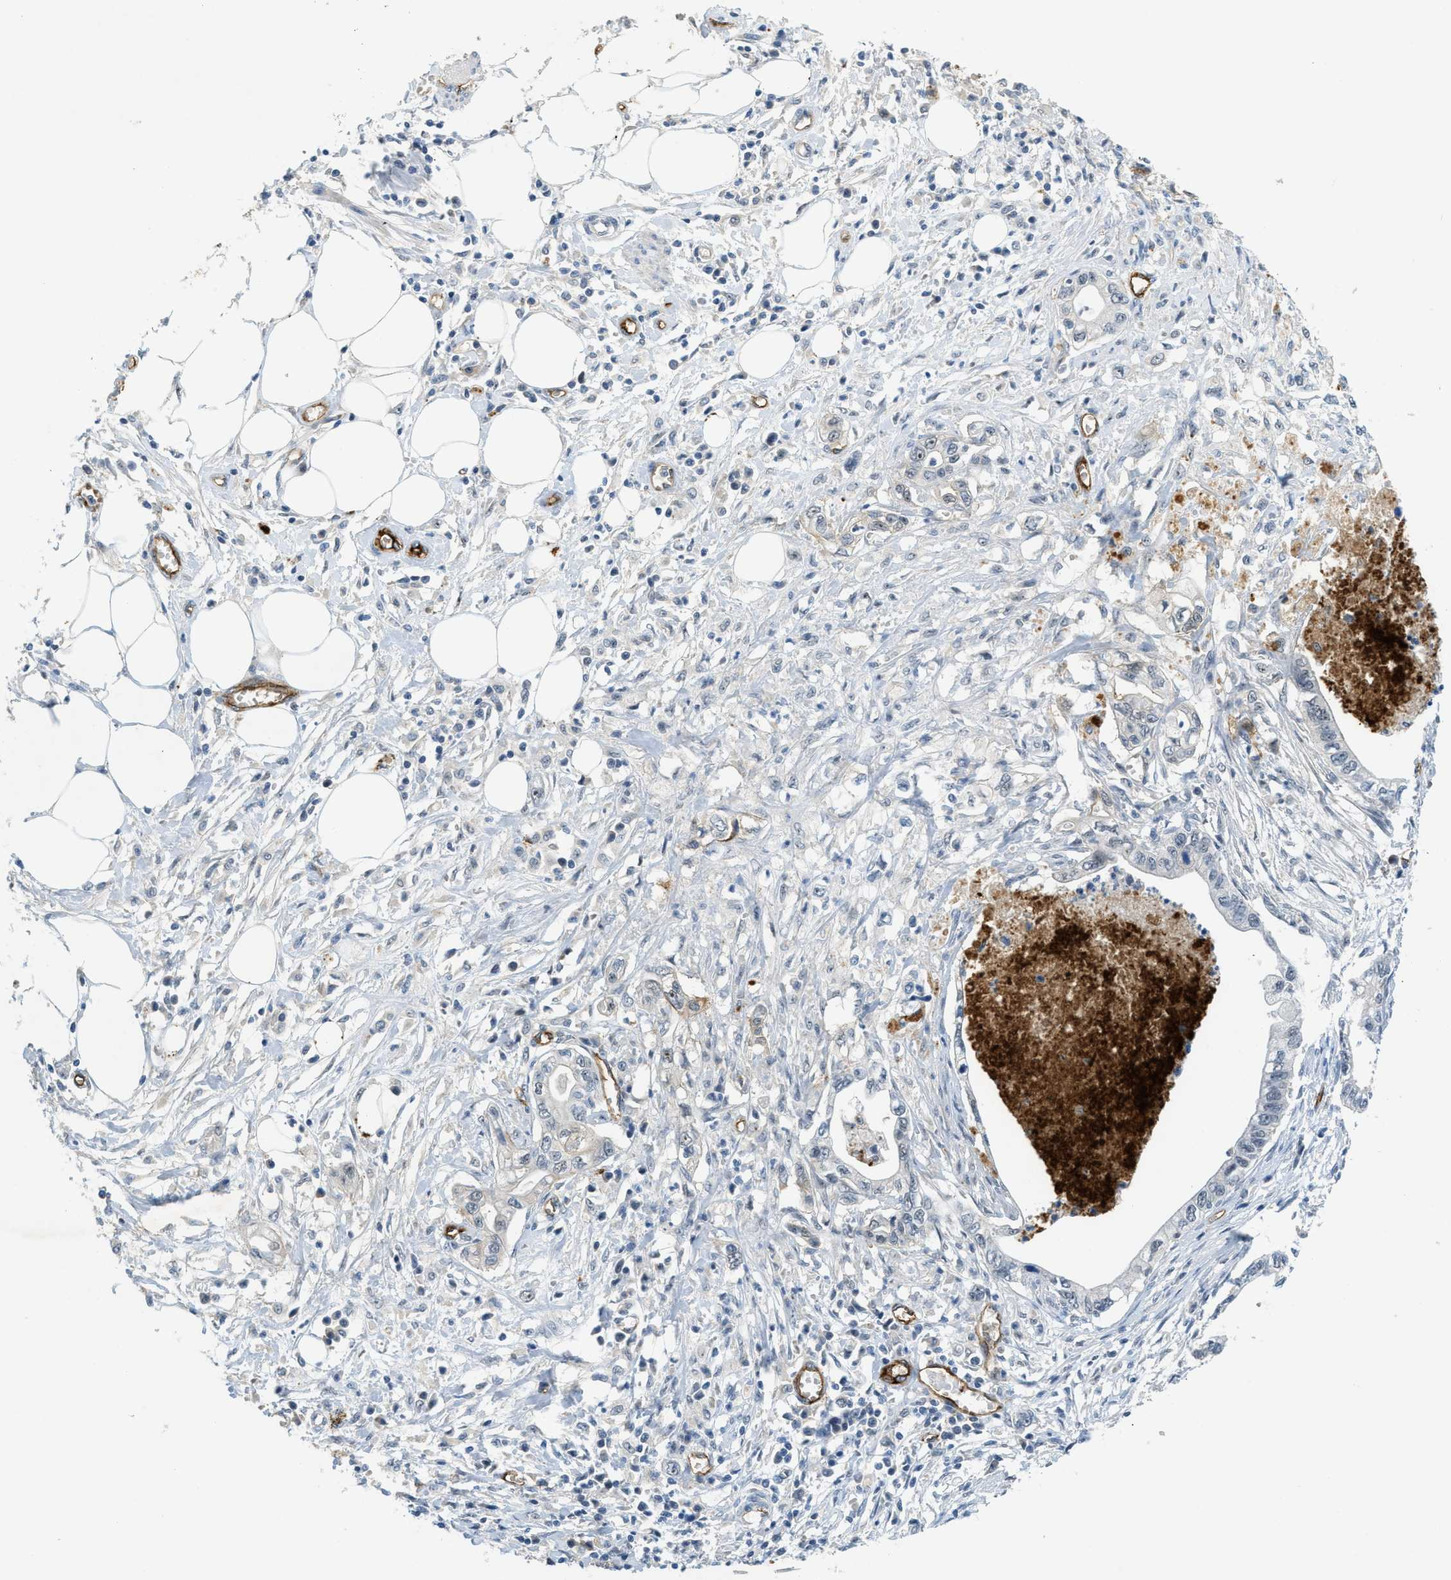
{"staining": {"intensity": "negative", "quantity": "none", "location": "none"}, "tissue": "pancreatic cancer", "cell_type": "Tumor cells", "image_type": "cancer", "snomed": [{"axis": "morphology", "description": "Adenocarcinoma, NOS"}, {"axis": "topography", "description": "Pancreas"}], "caption": "The image demonstrates no significant staining in tumor cells of adenocarcinoma (pancreatic).", "gene": "SLCO2A1", "patient": {"sex": "male", "age": 56}}